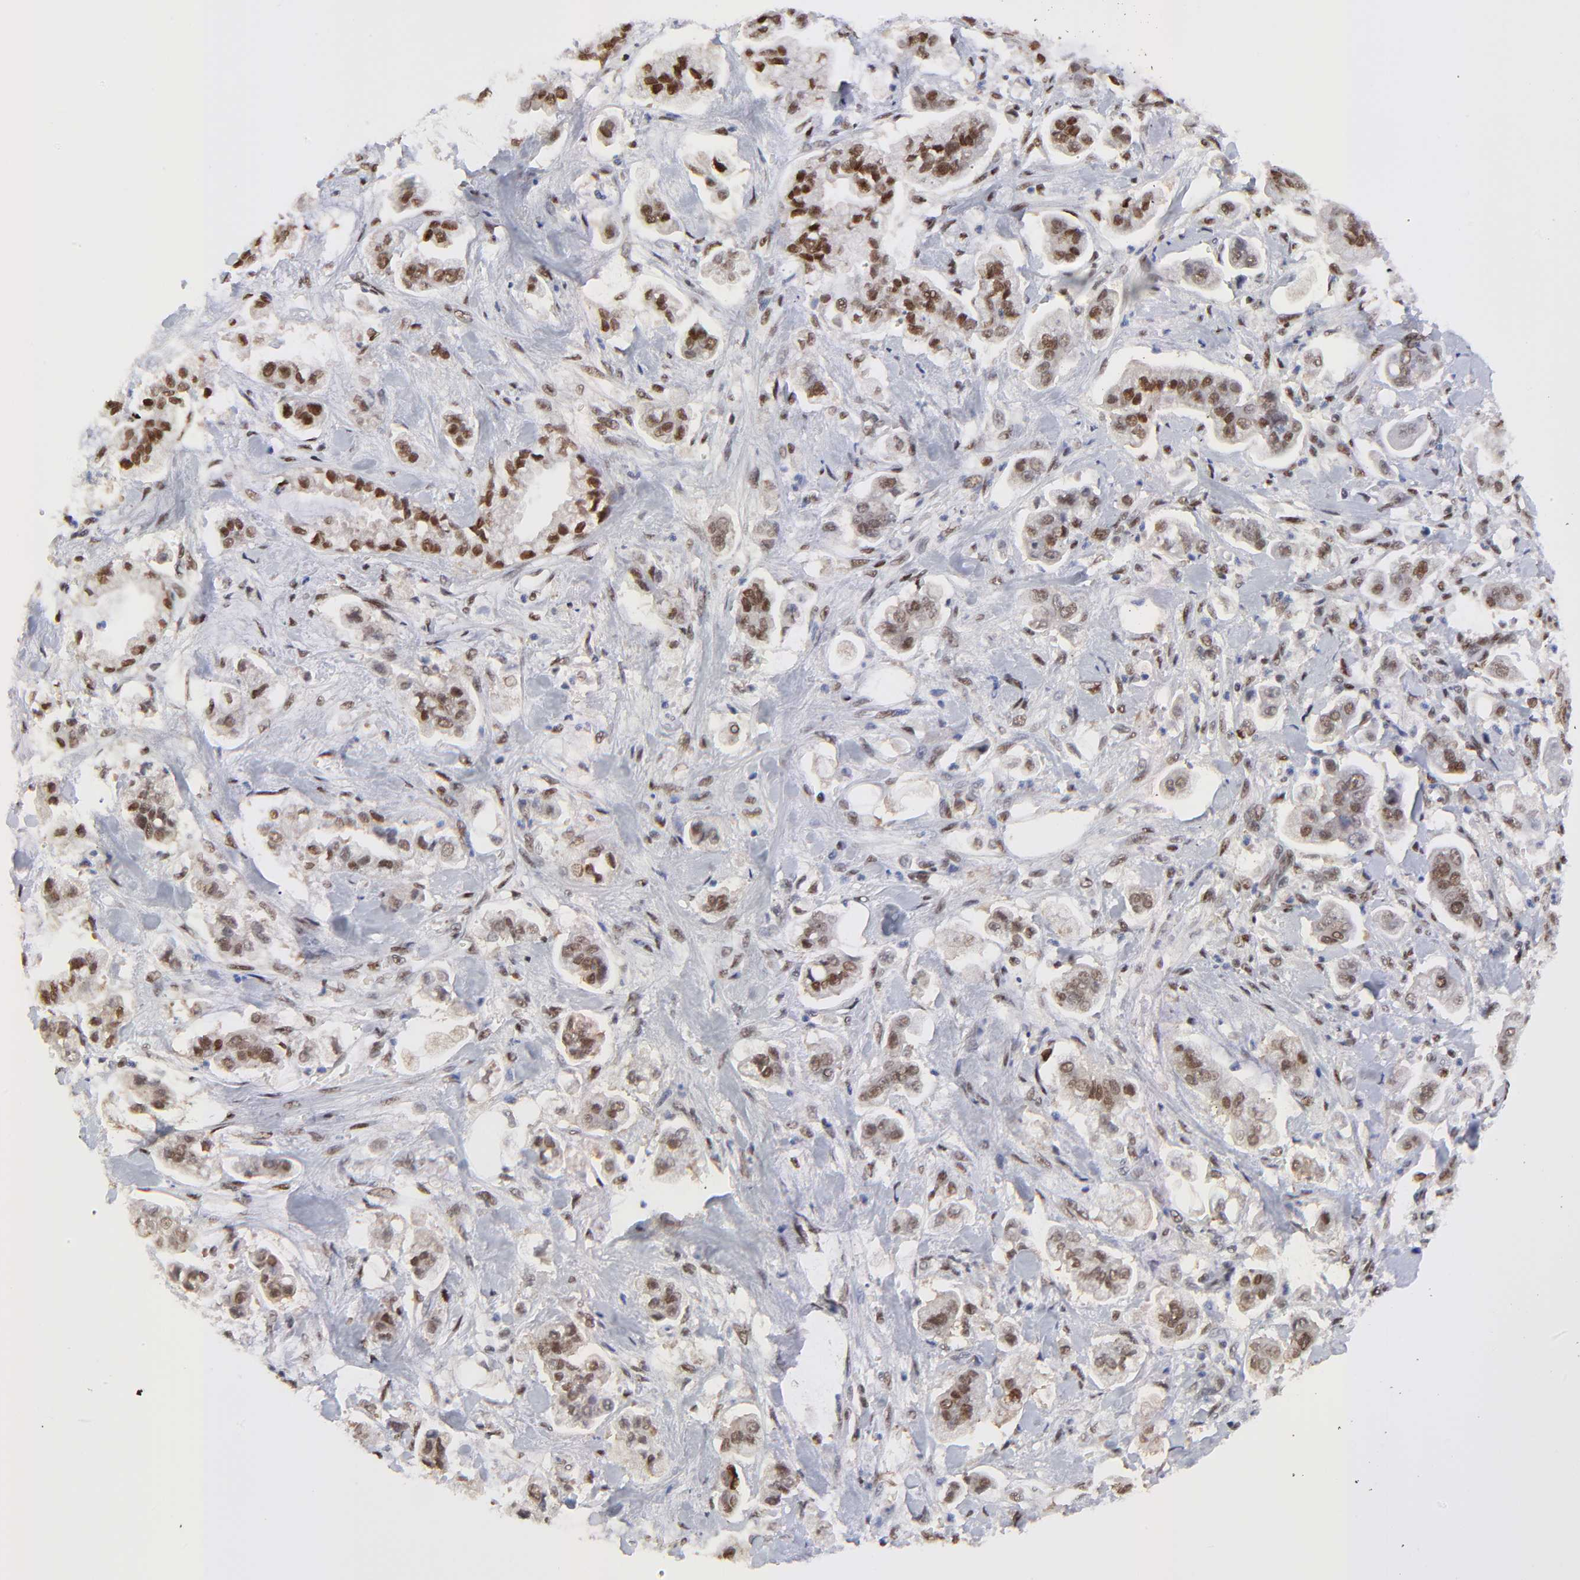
{"staining": {"intensity": "moderate", "quantity": ">75%", "location": "nuclear"}, "tissue": "stomach cancer", "cell_type": "Tumor cells", "image_type": "cancer", "snomed": [{"axis": "morphology", "description": "Adenocarcinoma, NOS"}, {"axis": "topography", "description": "Stomach"}], "caption": "The histopathology image exhibits staining of stomach cancer (adenocarcinoma), revealing moderate nuclear protein positivity (brown color) within tumor cells.", "gene": "ZMYM3", "patient": {"sex": "male", "age": 62}}